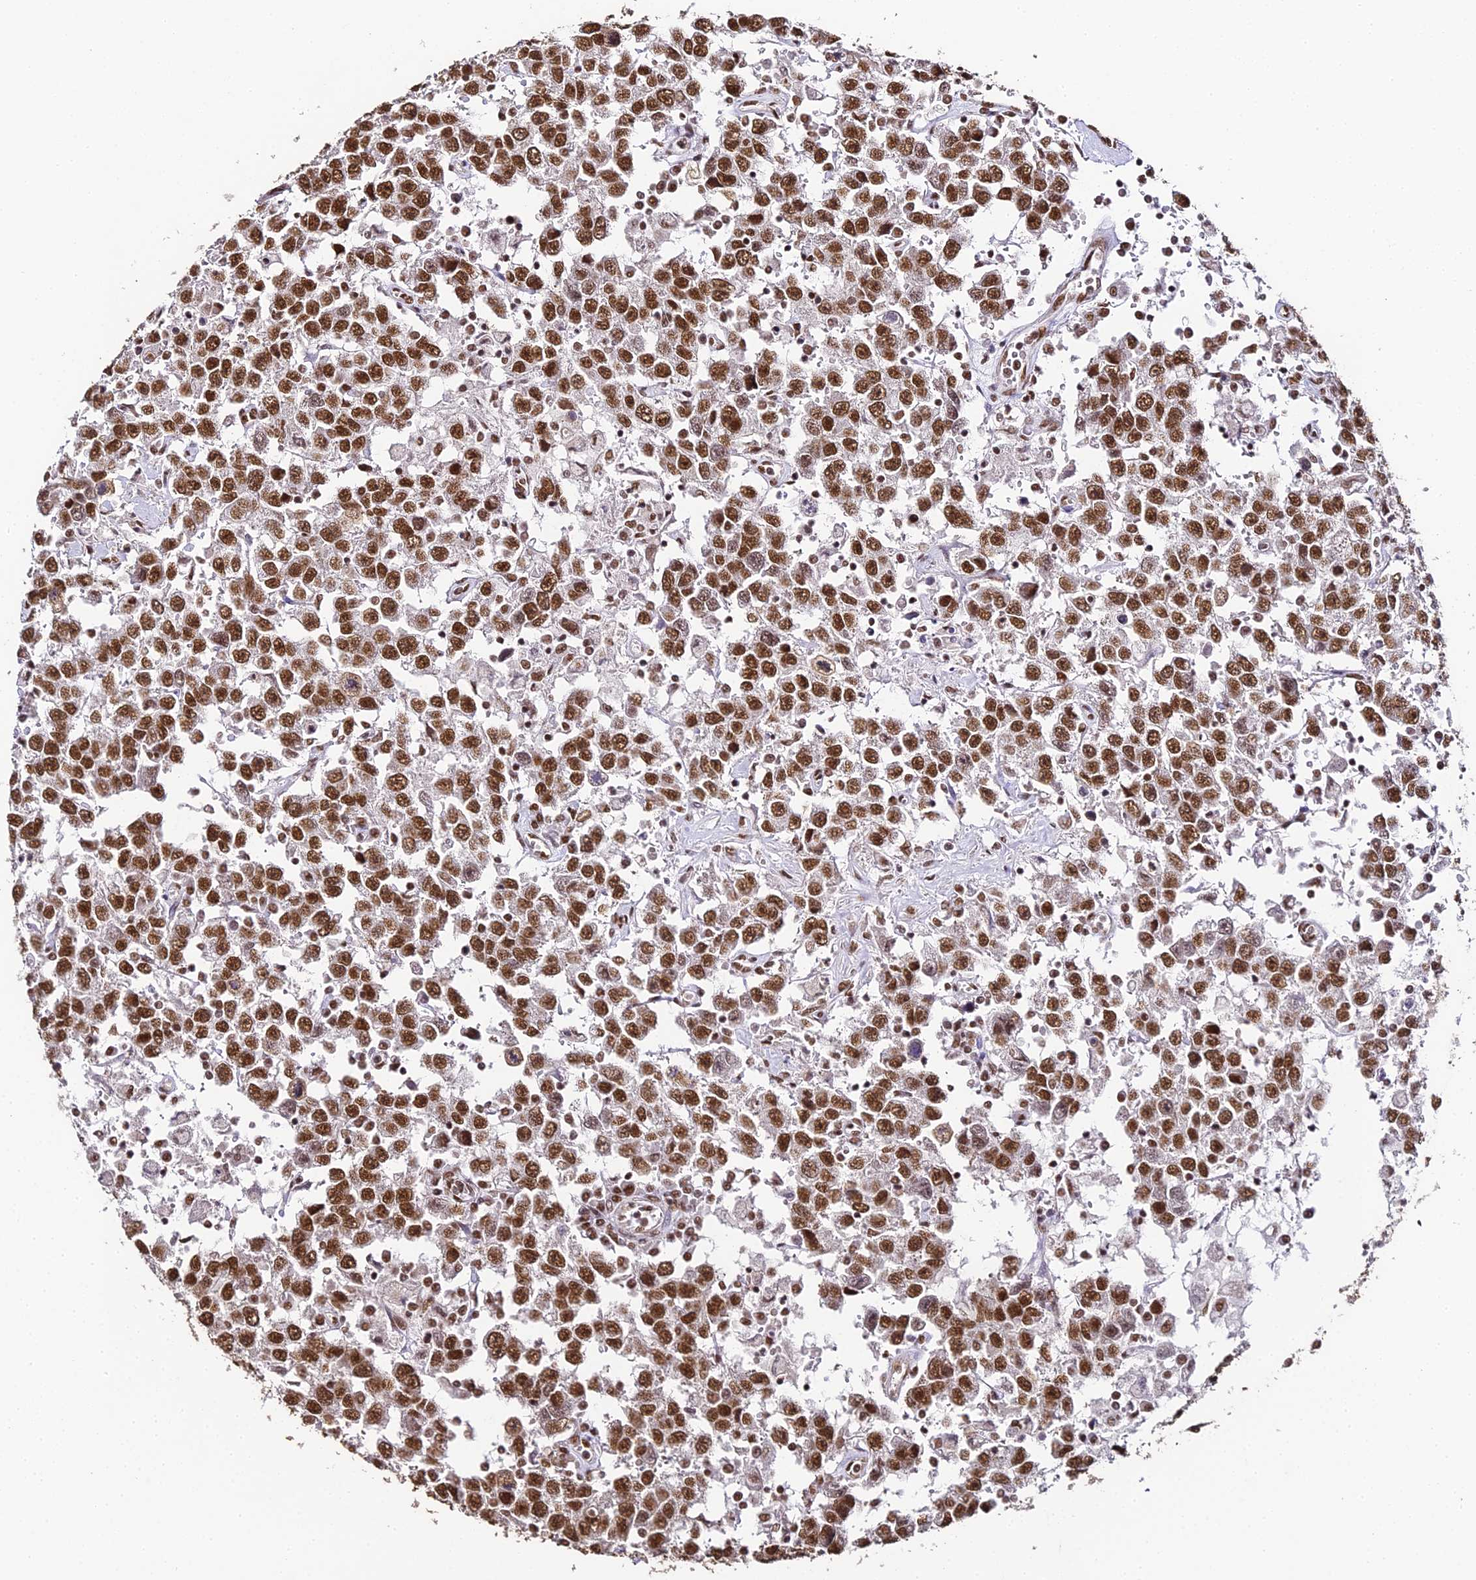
{"staining": {"intensity": "strong", "quantity": ">75%", "location": "nuclear"}, "tissue": "testis cancer", "cell_type": "Tumor cells", "image_type": "cancer", "snomed": [{"axis": "morphology", "description": "Seminoma, NOS"}, {"axis": "topography", "description": "Testis"}], "caption": "Strong nuclear protein staining is present in about >75% of tumor cells in seminoma (testis). Nuclei are stained in blue.", "gene": "HNRNPA1", "patient": {"sex": "male", "age": 41}}